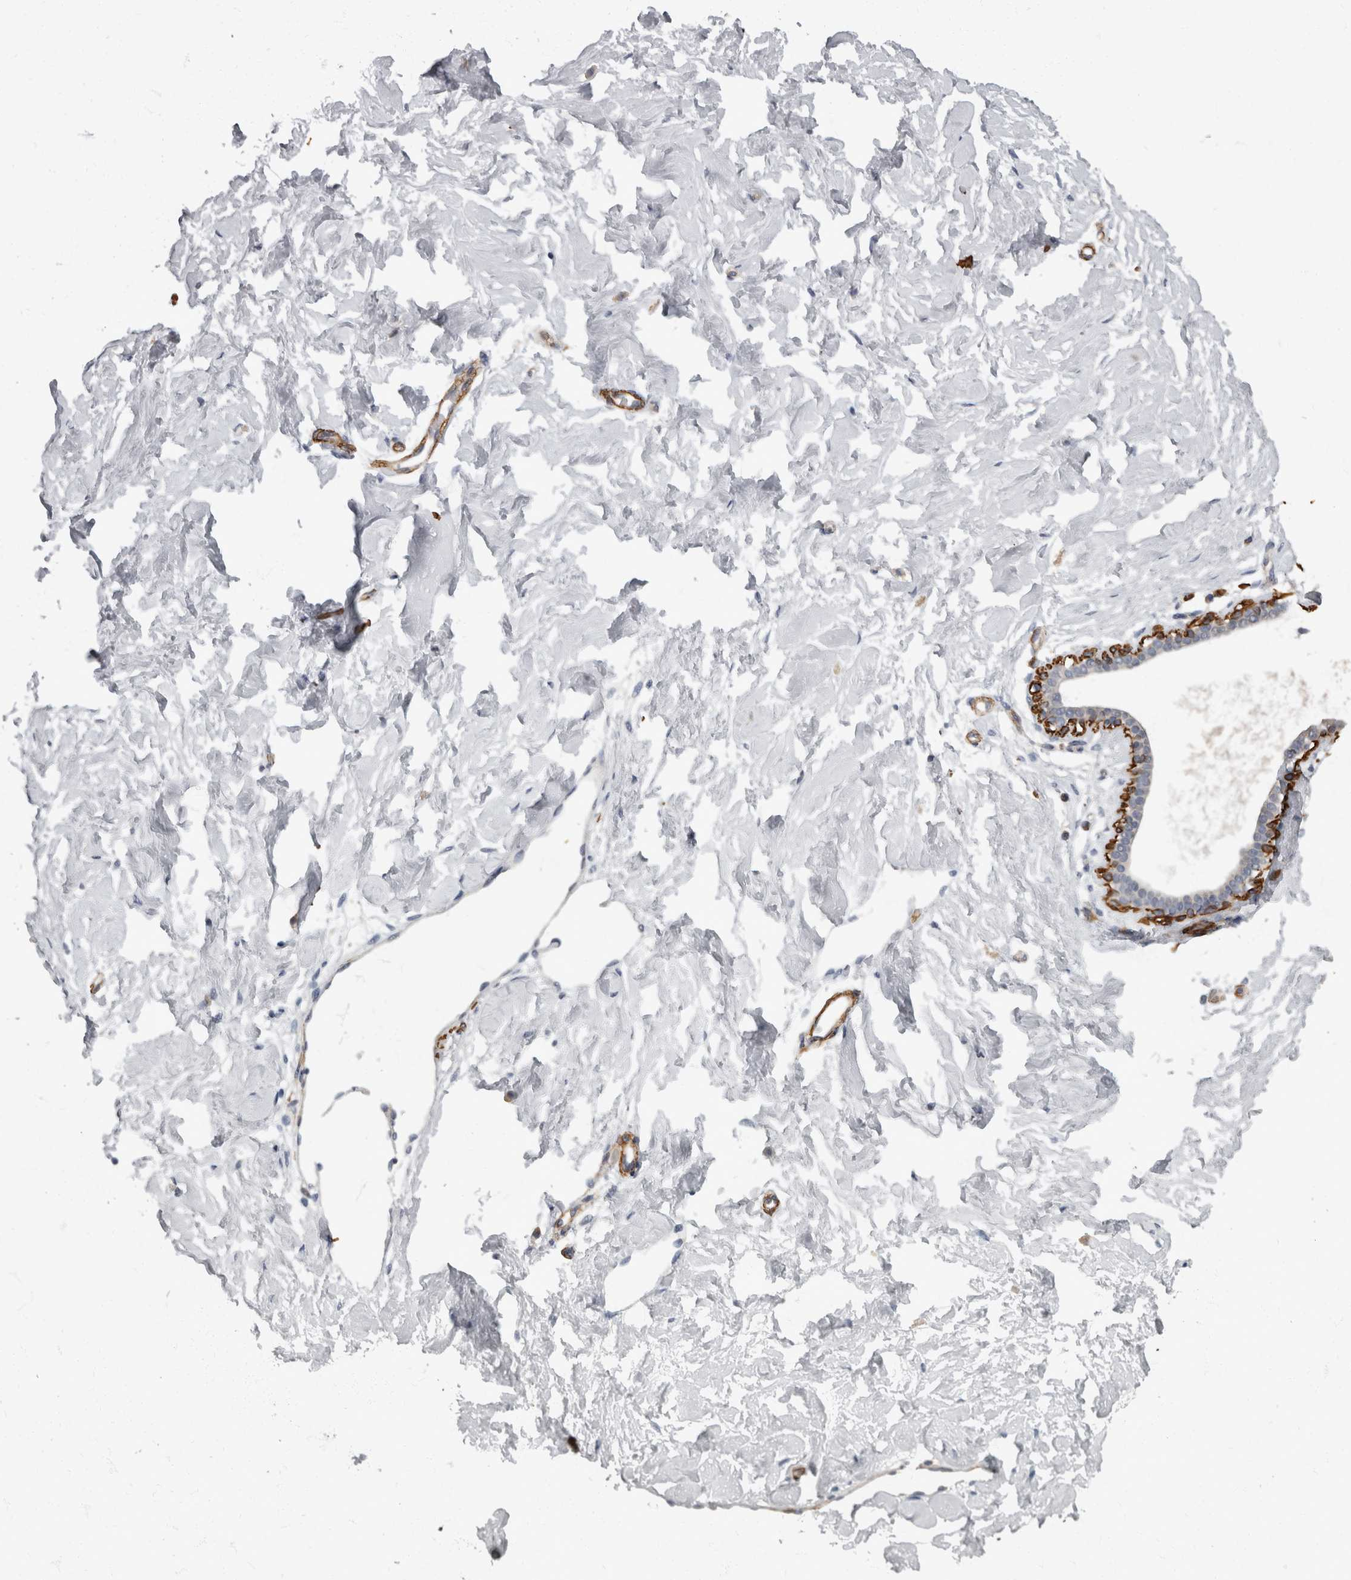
{"staining": {"intensity": "negative", "quantity": "none", "location": "none"}, "tissue": "breast", "cell_type": "Adipocytes", "image_type": "normal", "snomed": [{"axis": "morphology", "description": "Normal tissue, NOS"}, {"axis": "morphology", "description": "Adenoma, NOS"}, {"axis": "topography", "description": "Breast"}], "caption": "This is an immunohistochemistry image of unremarkable breast. There is no expression in adipocytes.", "gene": "MASTL", "patient": {"sex": "female", "age": 23}}